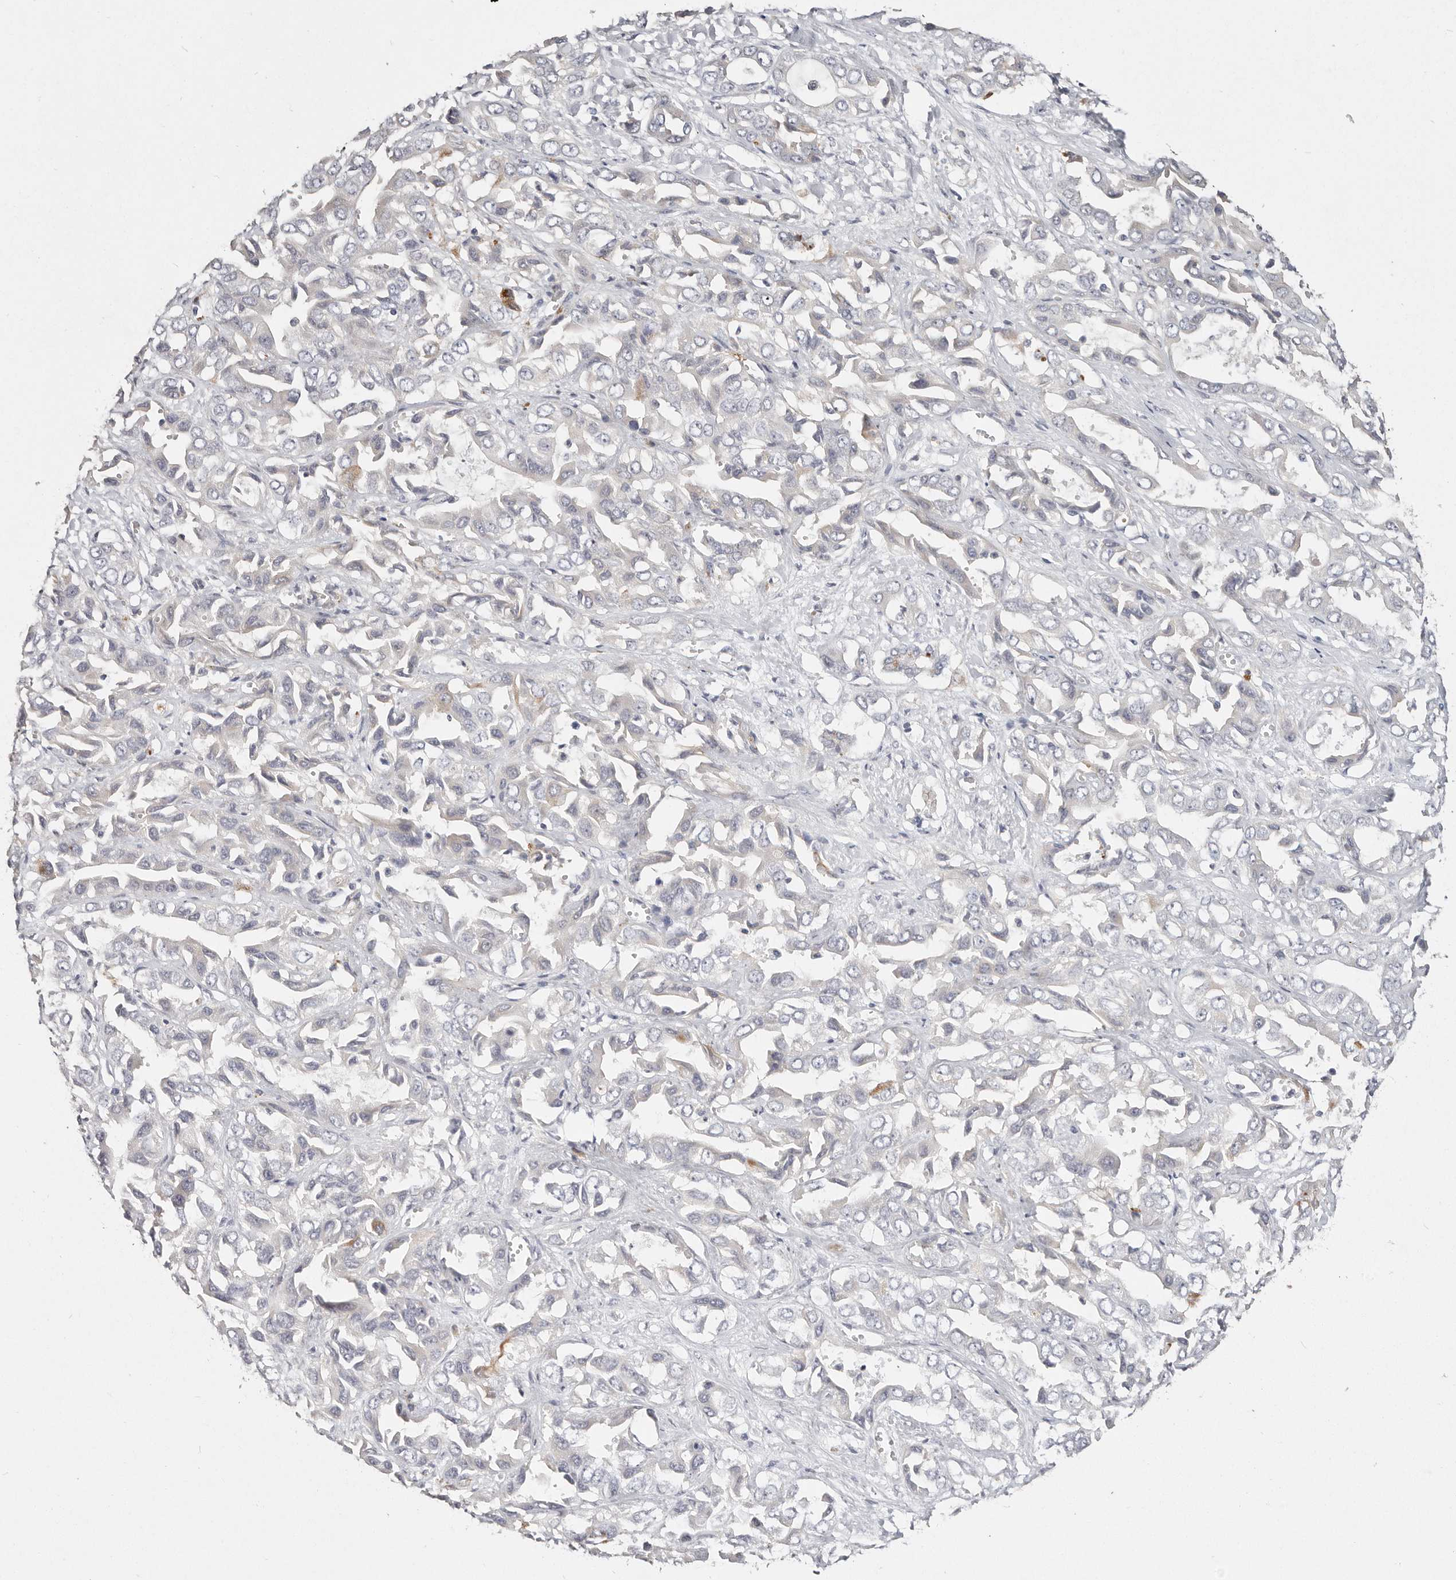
{"staining": {"intensity": "negative", "quantity": "none", "location": "none"}, "tissue": "liver cancer", "cell_type": "Tumor cells", "image_type": "cancer", "snomed": [{"axis": "morphology", "description": "Cholangiocarcinoma"}, {"axis": "topography", "description": "Liver"}], "caption": "Immunohistochemistry (IHC) of human liver cancer shows no positivity in tumor cells.", "gene": "VIPAS39", "patient": {"sex": "female", "age": 52}}